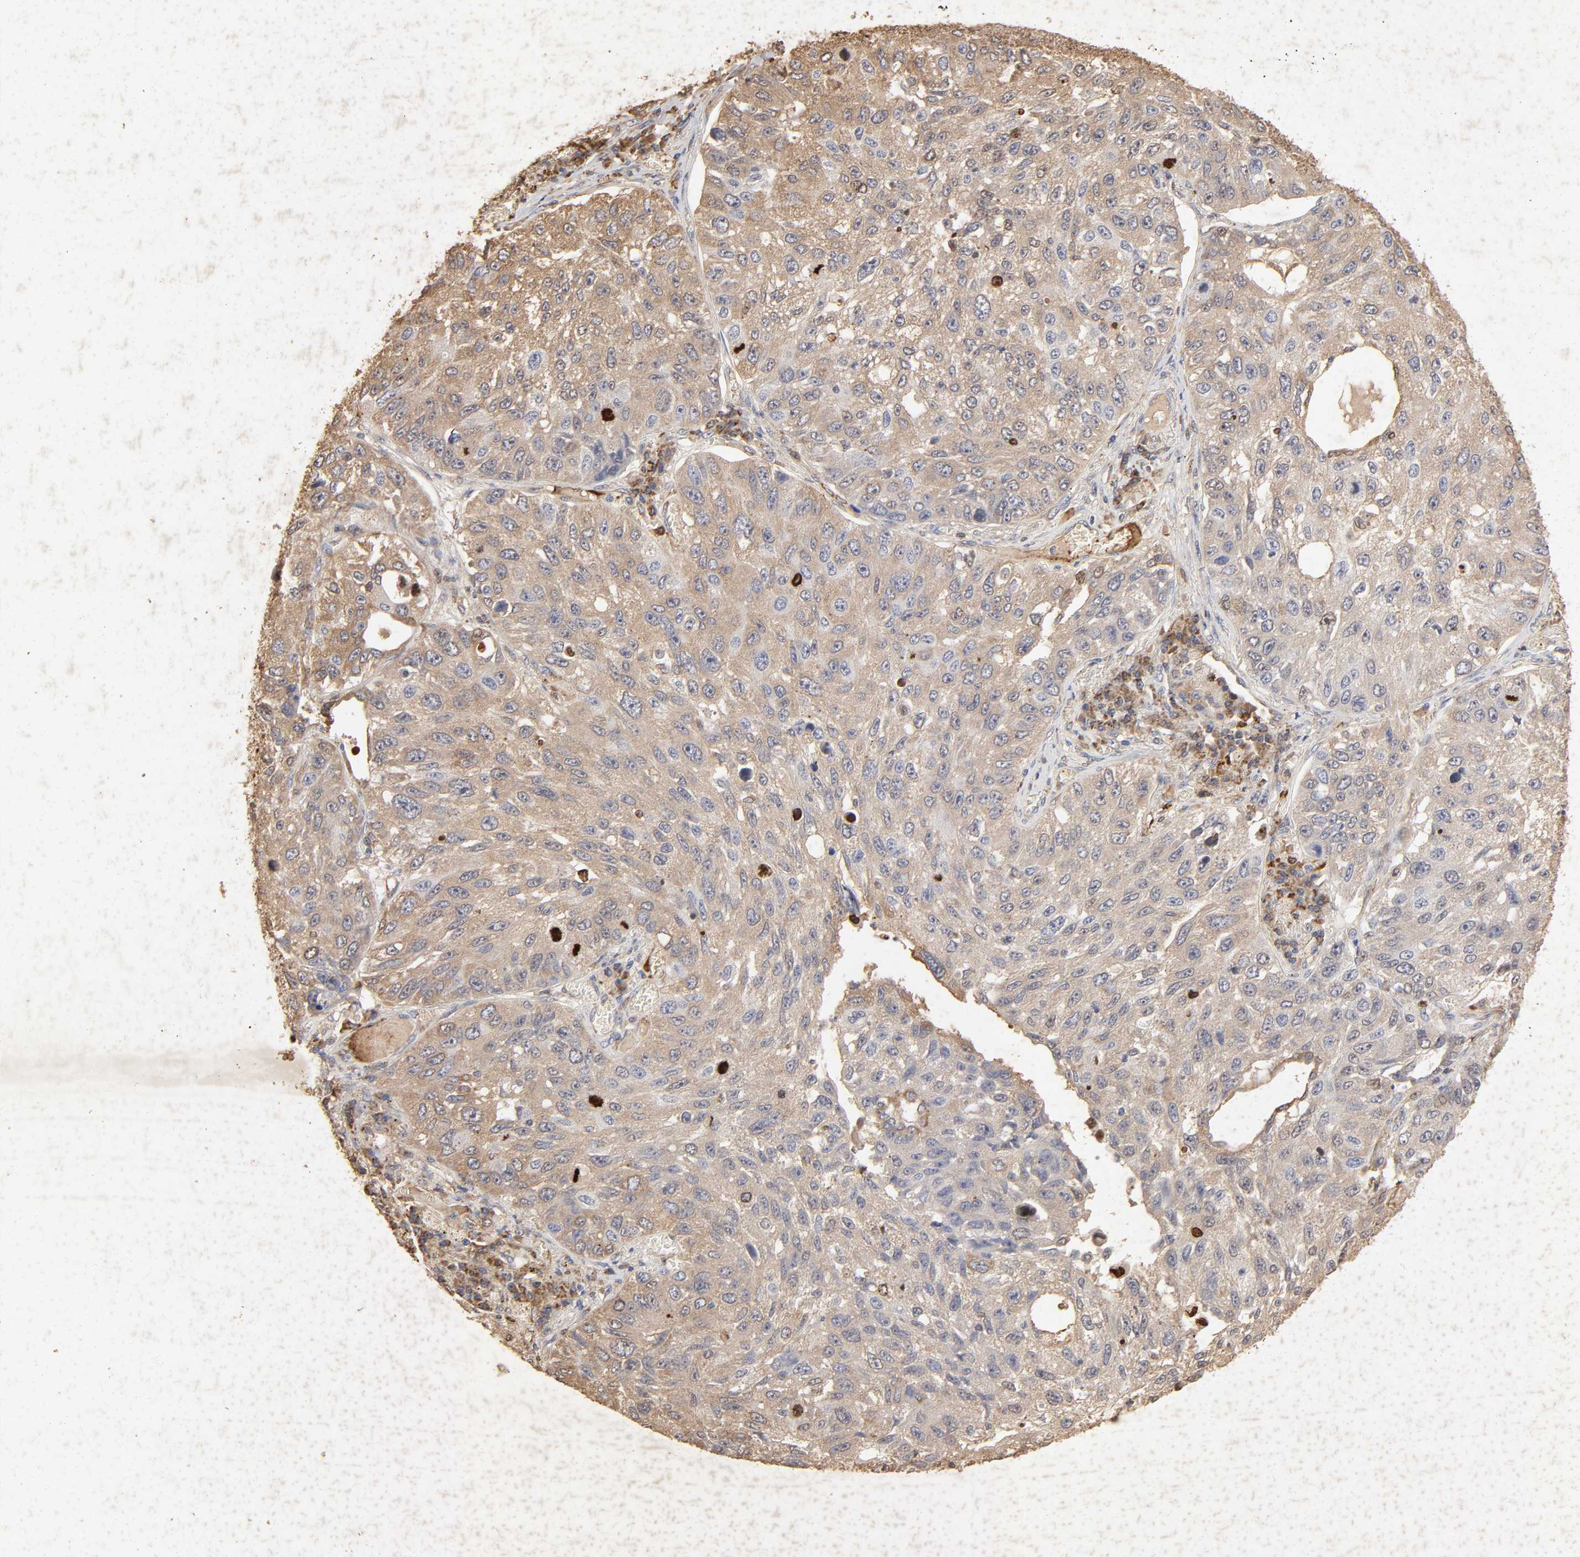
{"staining": {"intensity": "moderate", "quantity": ">75%", "location": "cytoplasmic/membranous"}, "tissue": "lung cancer", "cell_type": "Tumor cells", "image_type": "cancer", "snomed": [{"axis": "morphology", "description": "Squamous cell carcinoma, NOS"}, {"axis": "topography", "description": "Lung"}], "caption": "Lung cancer stained for a protein shows moderate cytoplasmic/membranous positivity in tumor cells. (brown staining indicates protein expression, while blue staining denotes nuclei).", "gene": "CYCS", "patient": {"sex": "male", "age": 71}}